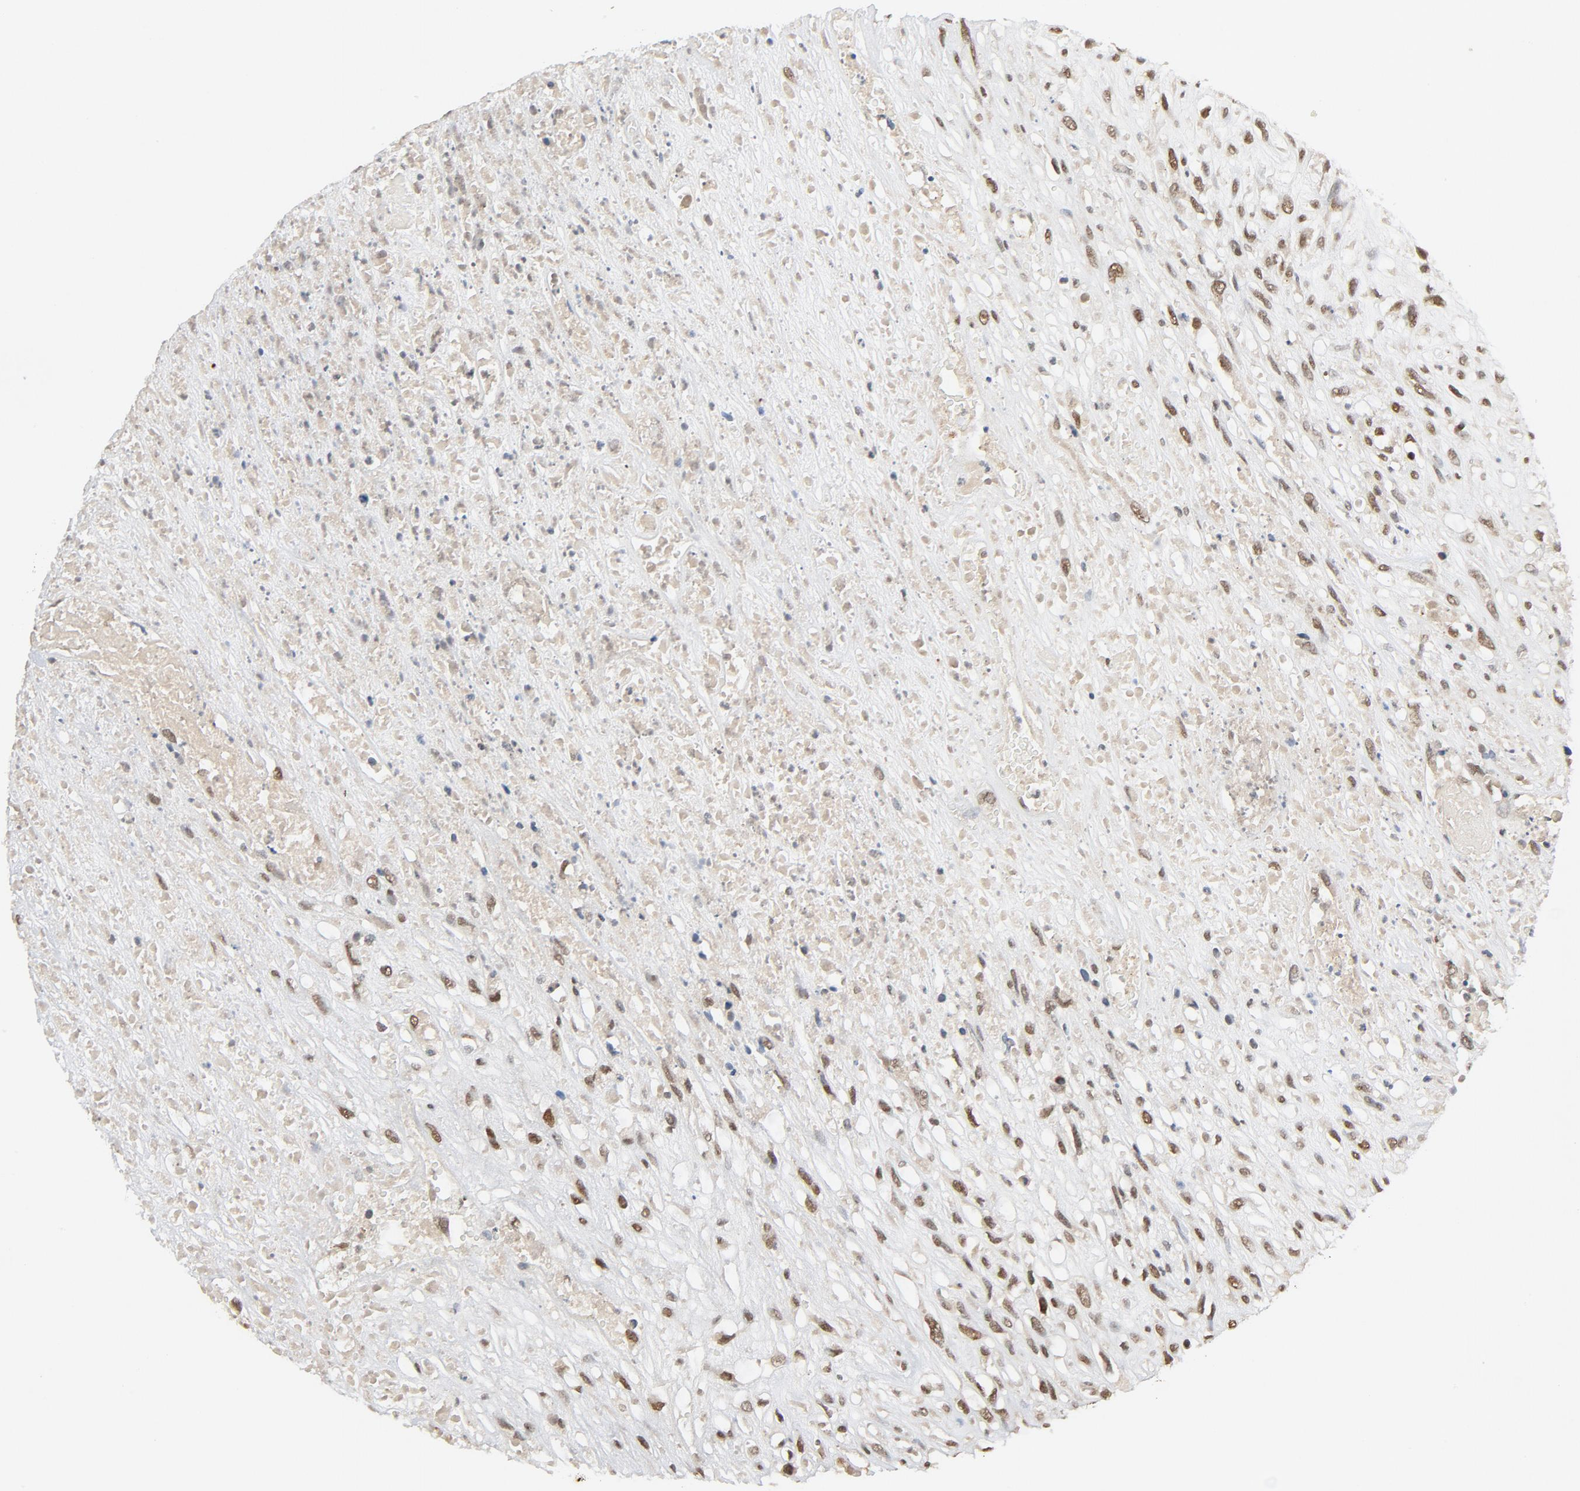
{"staining": {"intensity": "moderate", "quantity": ">75%", "location": "nuclear"}, "tissue": "head and neck cancer", "cell_type": "Tumor cells", "image_type": "cancer", "snomed": [{"axis": "morphology", "description": "Necrosis, NOS"}, {"axis": "morphology", "description": "Neoplasm, malignant, NOS"}, {"axis": "topography", "description": "Salivary gland"}, {"axis": "topography", "description": "Head-Neck"}], "caption": "IHC of head and neck cancer shows medium levels of moderate nuclear staining in approximately >75% of tumor cells. Using DAB (brown) and hematoxylin (blue) stains, captured at high magnification using brightfield microscopy.", "gene": "SMARCD1", "patient": {"sex": "male", "age": 43}}